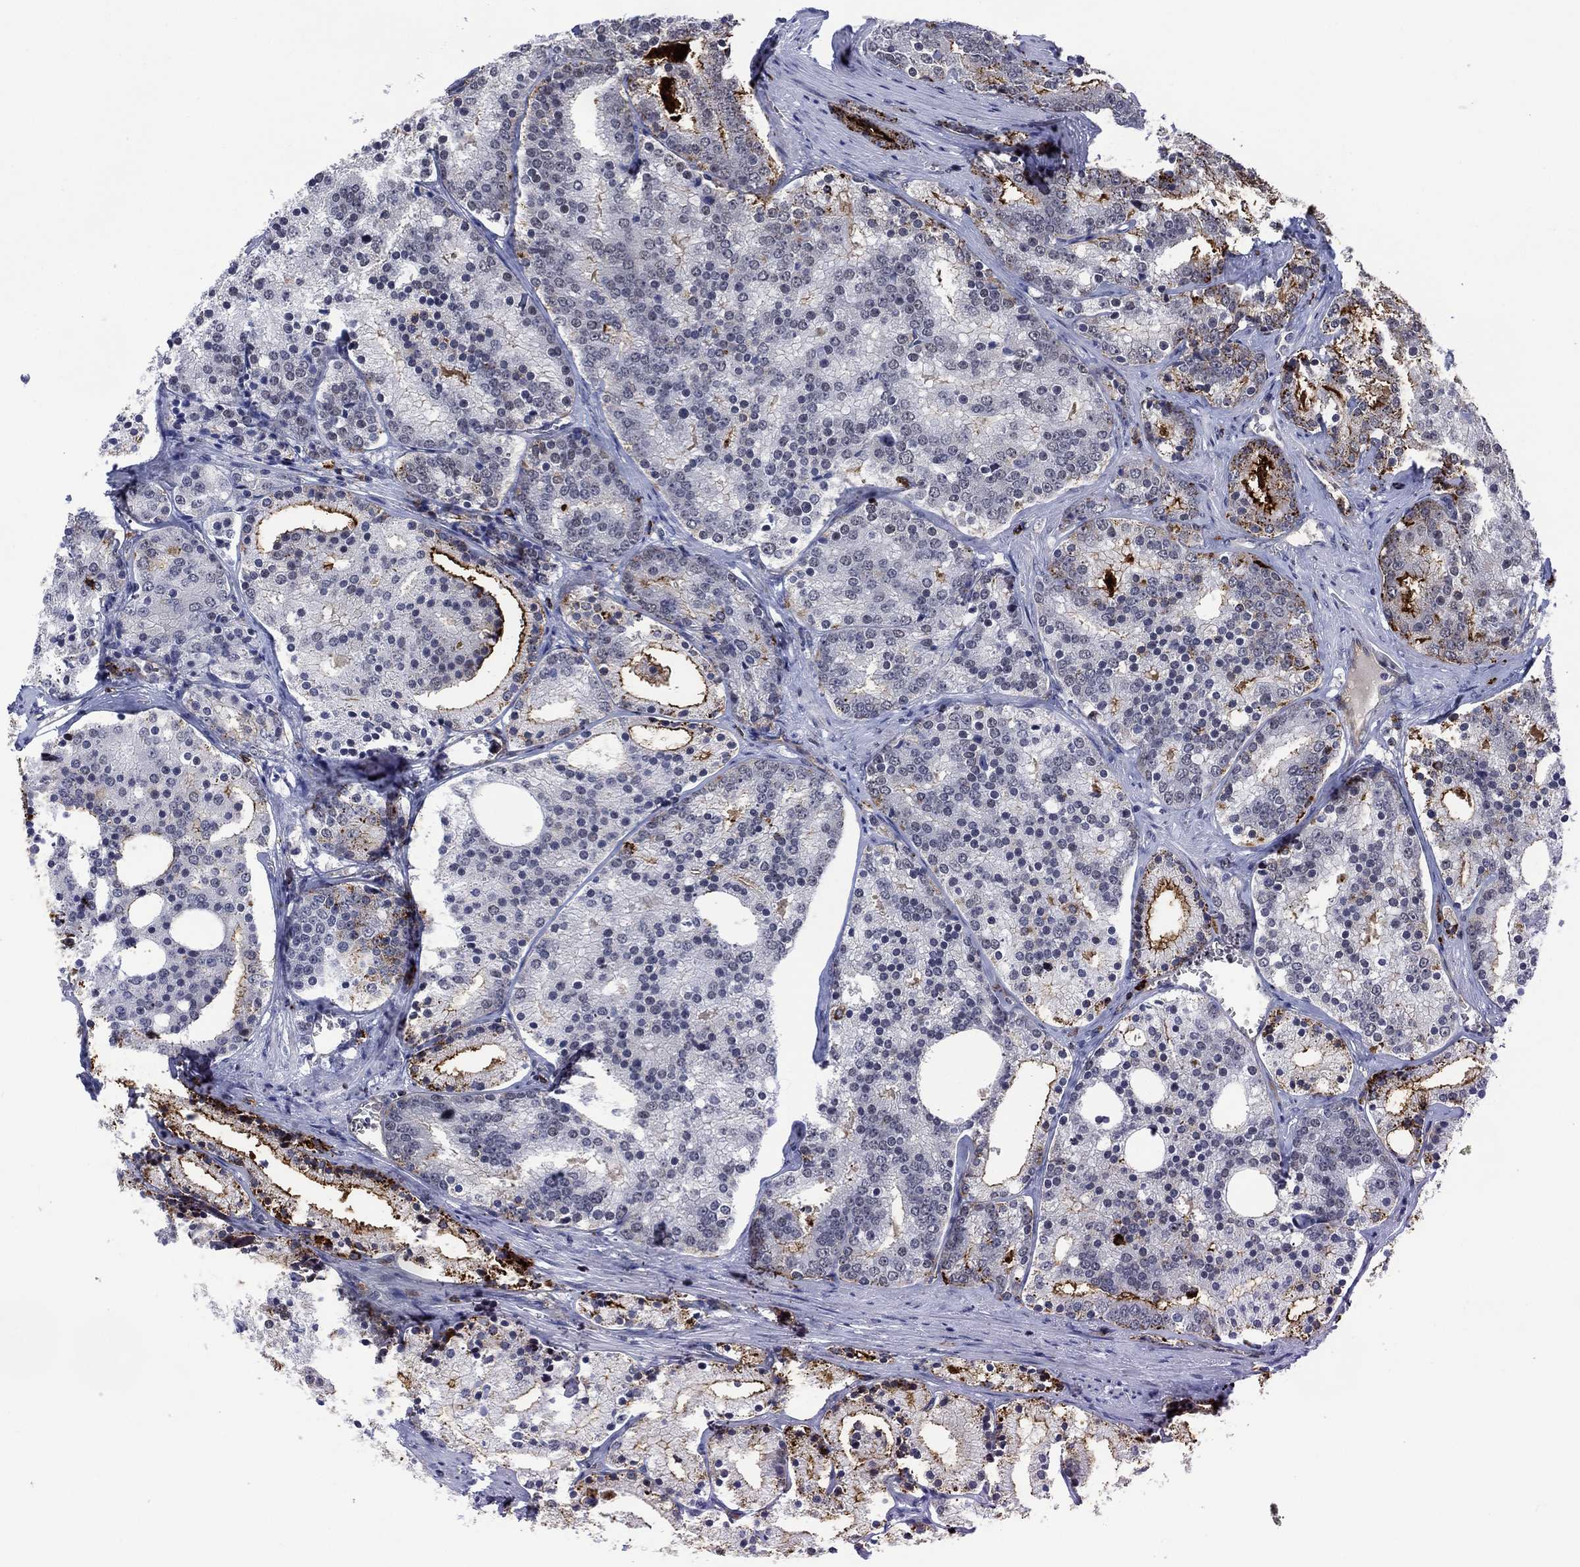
{"staining": {"intensity": "moderate", "quantity": "<25%", "location": "cytoplasmic/membranous"}, "tissue": "prostate cancer", "cell_type": "Tumor cells", "image_type": "cancer", "snomed": [{"axis": "morphology", "description": "Adenocarcinoma, NOS"}, {"axis": "topography", "description": "Prostate"}], "caption": "Protein staining of adenocarcinoma (prostate) tissue reveals moderate cytoplasmic/membranous expression in about <25% of tumor cells.", "gene": "DPP4", "patient": {"sex": "male", "age": 69}}